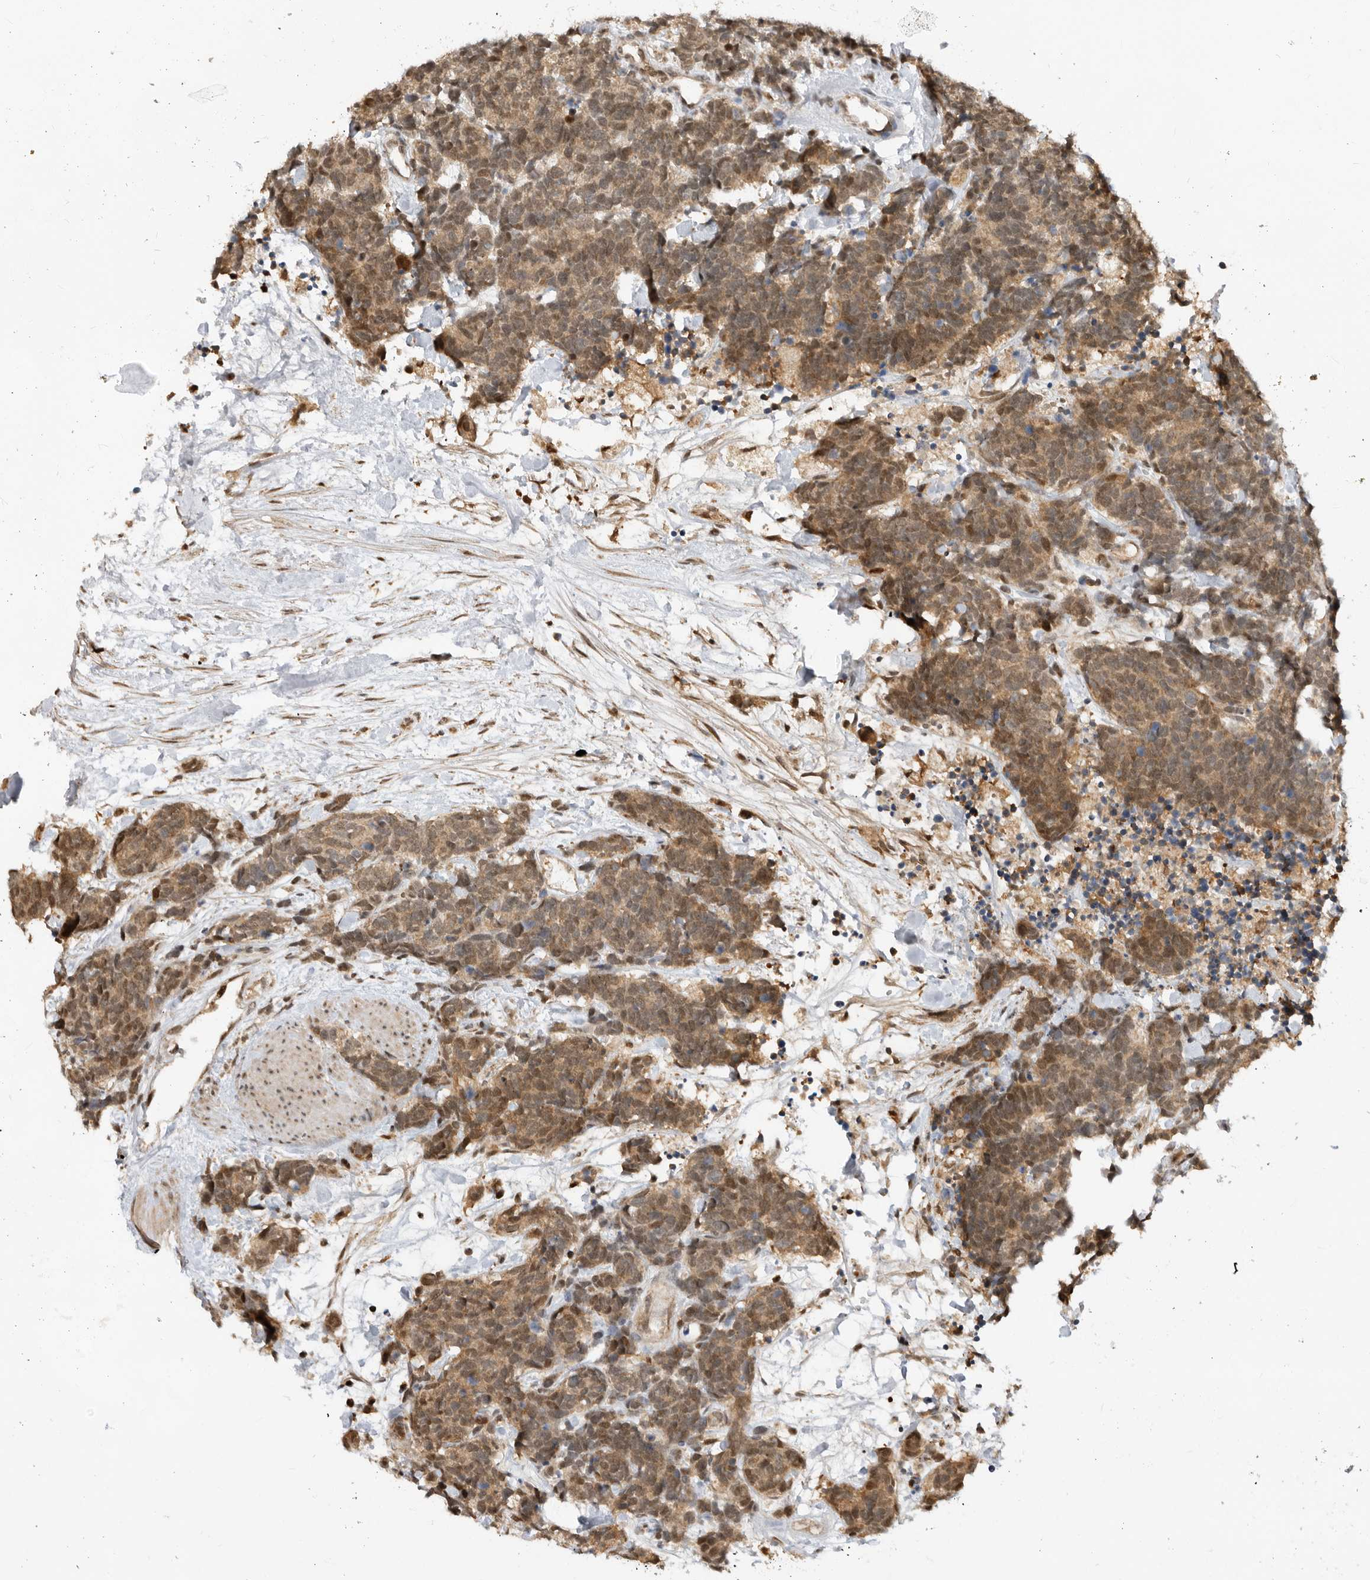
{"staining": {"intensity": "moderate", "quantity": ">75%", "location": "cytoplasmic/membranous,nuclear"}, "tissue": "carcinoid", "cell_type": "Tumor cells", "image_type": "cancer", "snomed": [{"axis": "morphology", "description": "Carcinoma, NOS"}, {"axis": "morphology", "description": "Carcinoid, malignant, NOS"}, {"axis": "topography", "description": "Urinary bladder"}], "caption": "Carcinoid was stained to show a protein in brown. There is medium levels of moderate cytoplasmic/membranous and nuclear positivity in approximately >75% of tumor cells.", "gene": "ADPRS", "patient": {"sex": "male", "age": 57}}